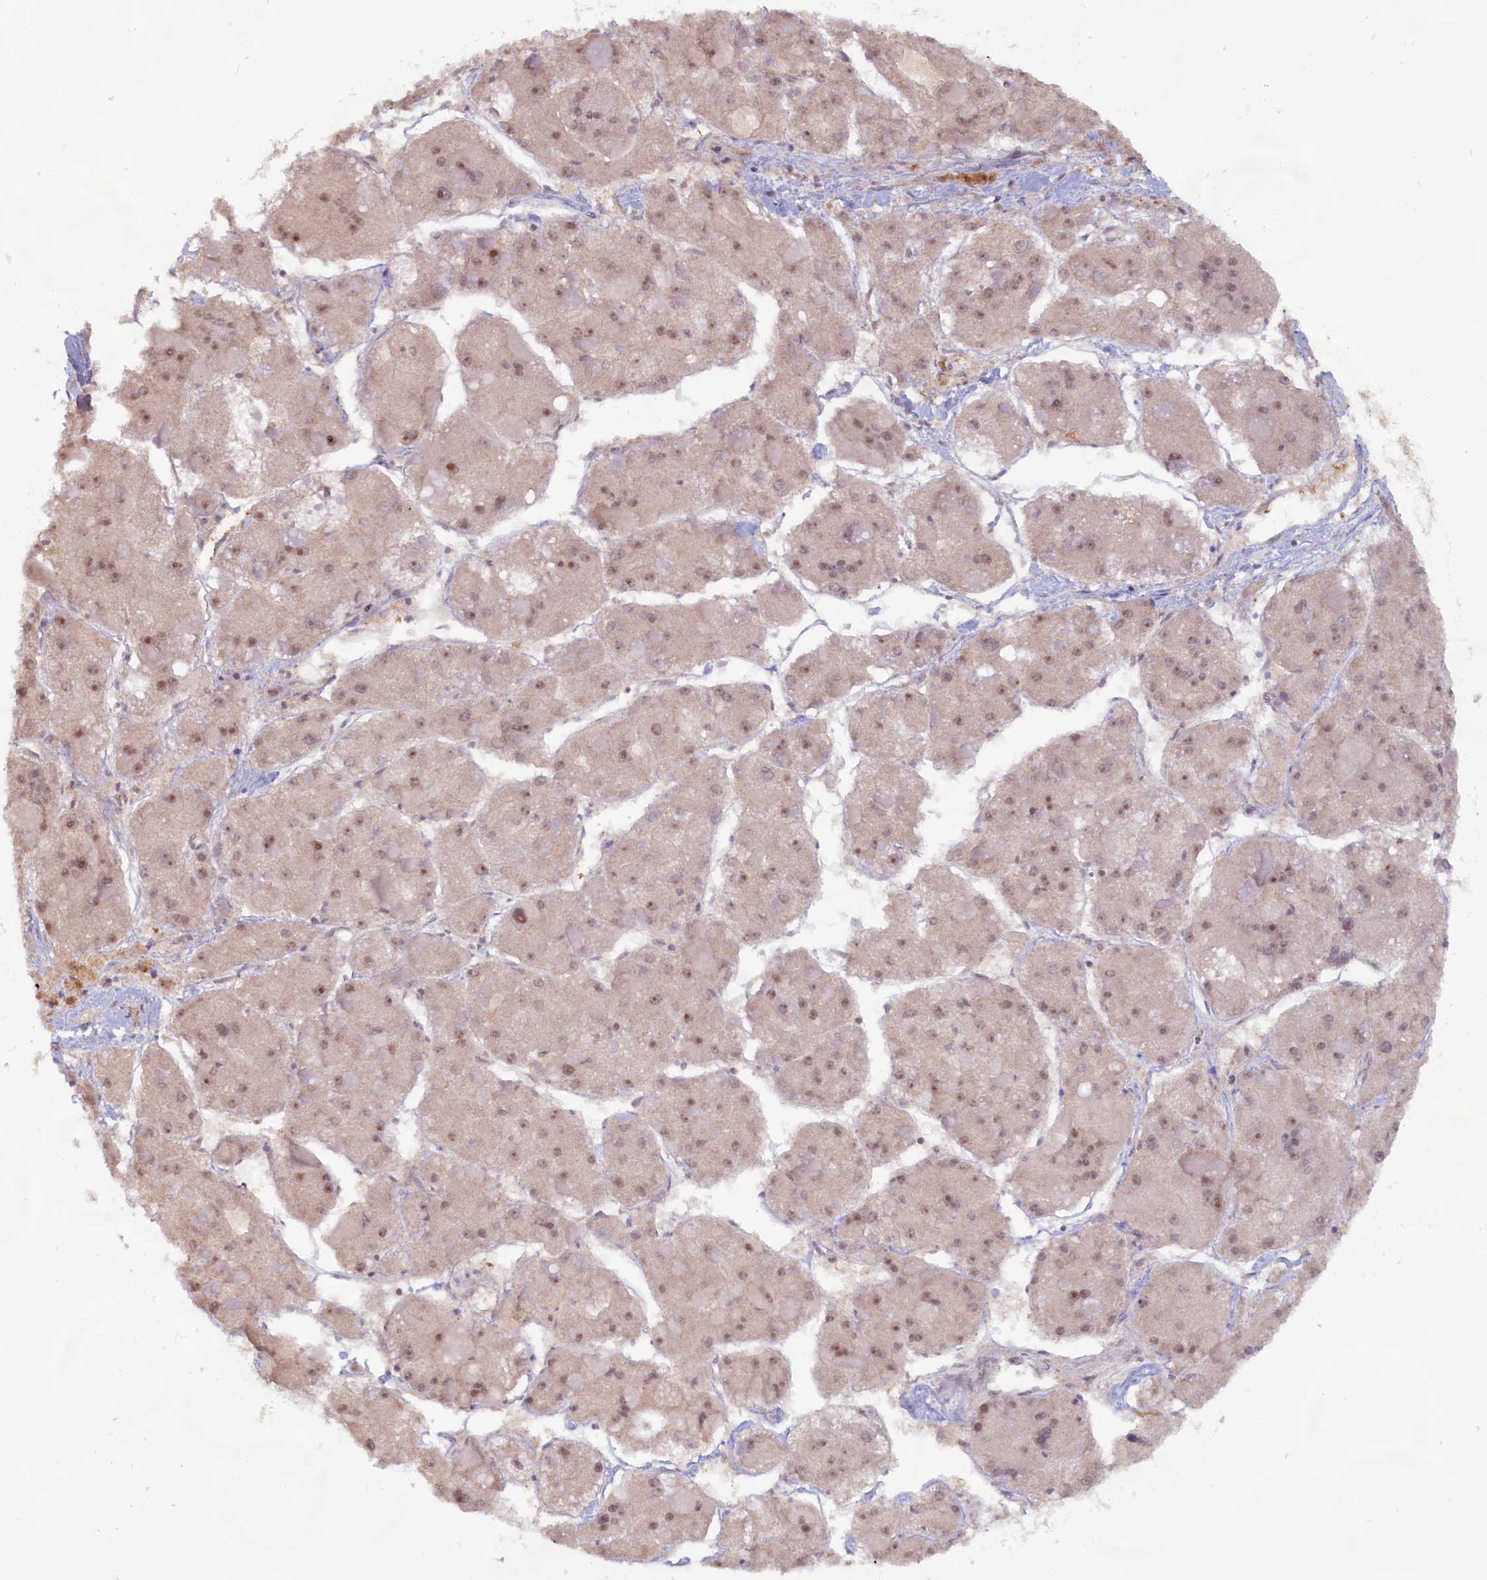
{"staining": {"intensity": "moderate", "quantity": ">75%", "location": "nuclear"}, "tissue": "liver cancer", "cell_type": "Tumor cells", "image_type": "cancer", "snomed": [{"axis": "morphology", "description": "Carcinoma, Hepatocellular, NOS"}, {"axis": "topography", "description": "Liver"}], "caption": "Protein expression analysis of liver cancer (hepatocellular carcinoma) displays moderate nuclear expression in approximately >75% of tumor cells. The protein is stained brown, and the nuclei are stained in blue (DAB (3,3'-diaminobenzidine) IHC with brightfield microscopy, high magnification).", "gene": "C1D", "patient": {"sex": "female", "age": 73}}